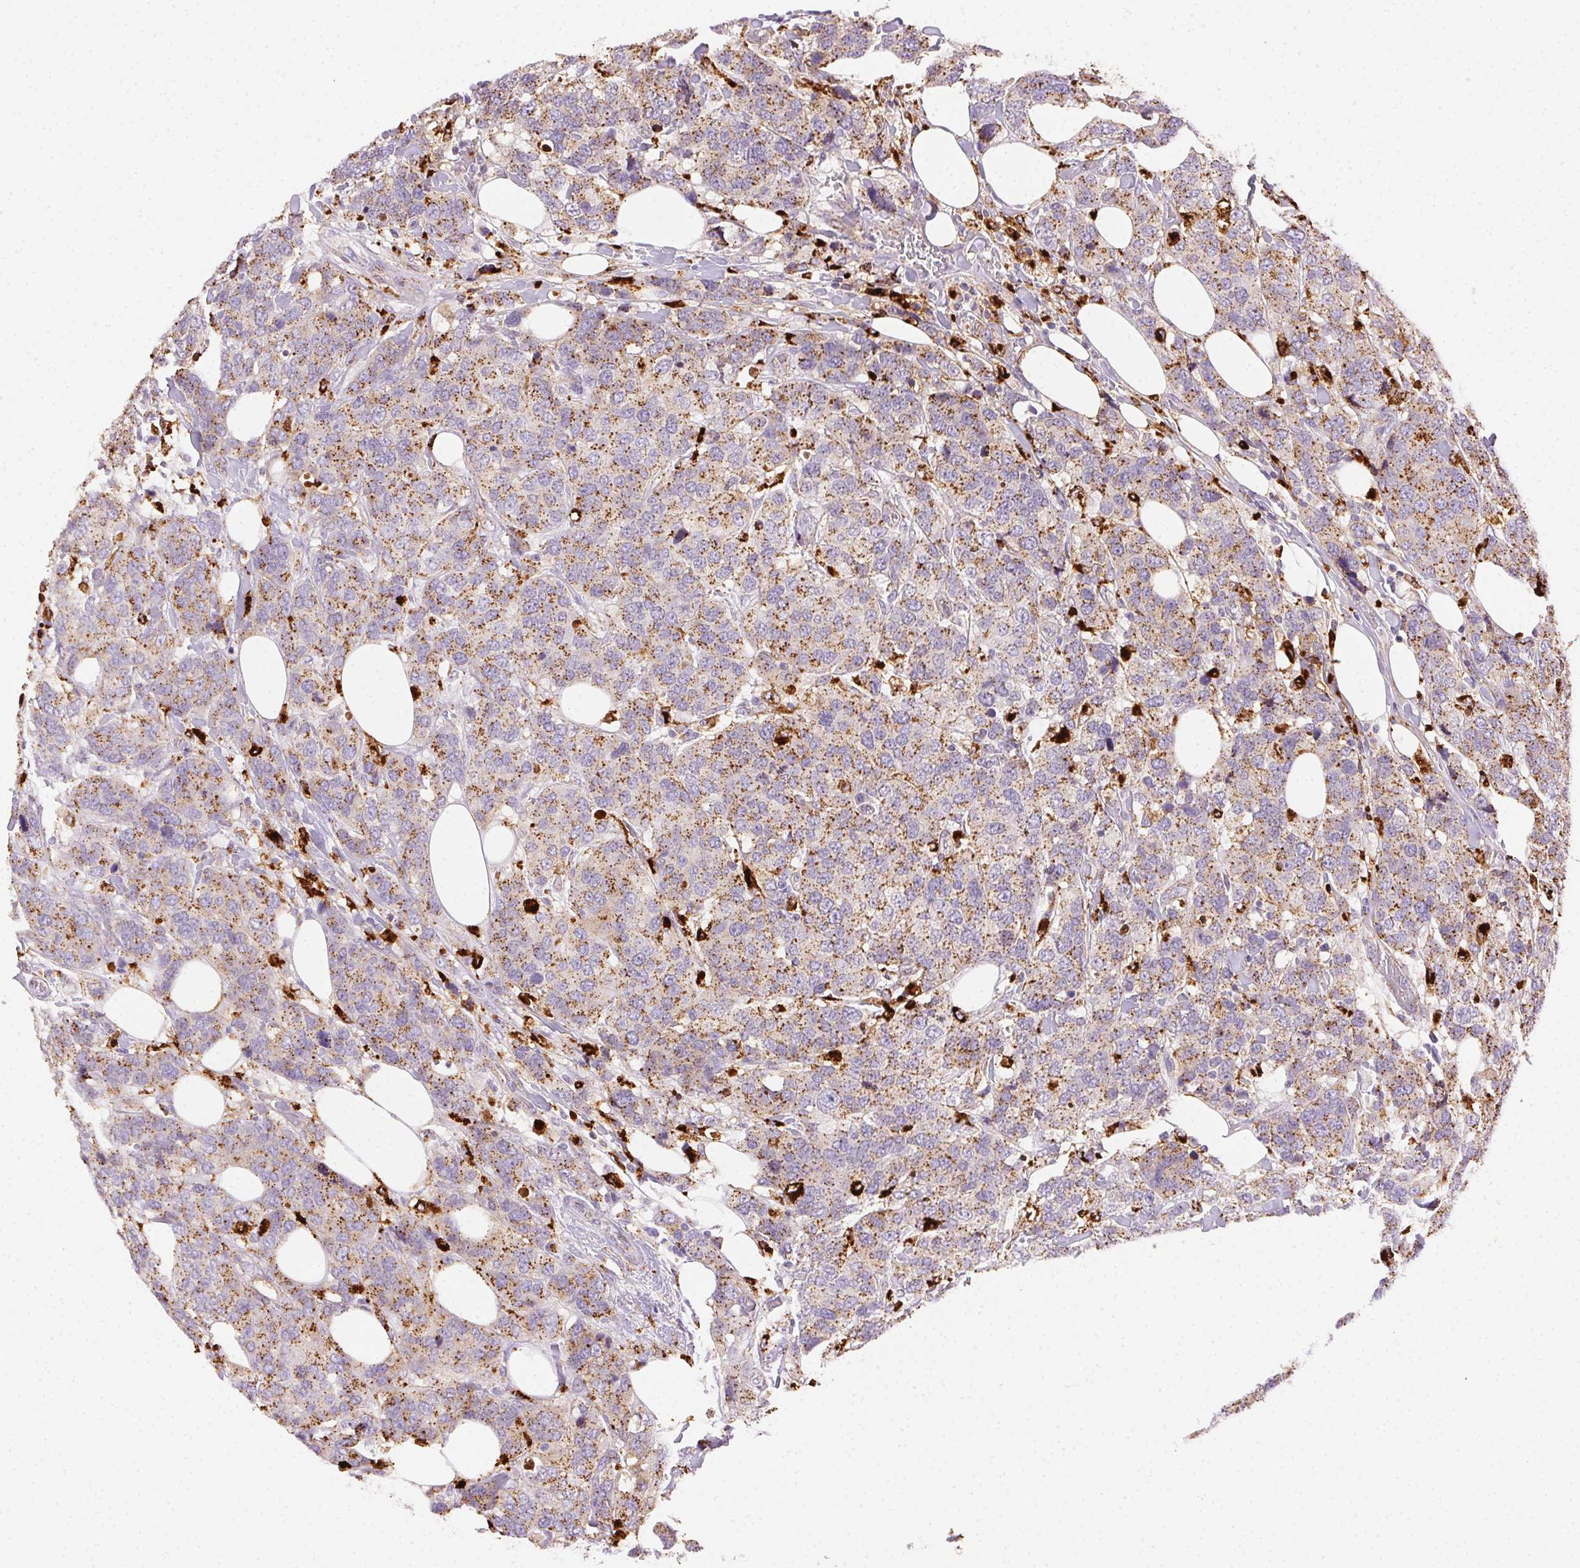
{"staining": {"intensity": "moderate", "quantity": ">75%", "location": "cytoplasmic/membranous"}, "tissue": "breast cancer", "cell_type": "Tumor cells", "image_type": "cancer", "snomed": [{"axis": "morphology", "description": "Lobular carcinoma"}, {"axis": "topography", "description": "Breast"}], "caption": "About >75% of tumor cells in breast lobular carcinoma demonstrate moderate cytoplasmic/membranous protein expression as visualized by brown immunohistochemical staining.", "gene": "SCPEP1", "patient": {"sex": "female", "age": 59}}